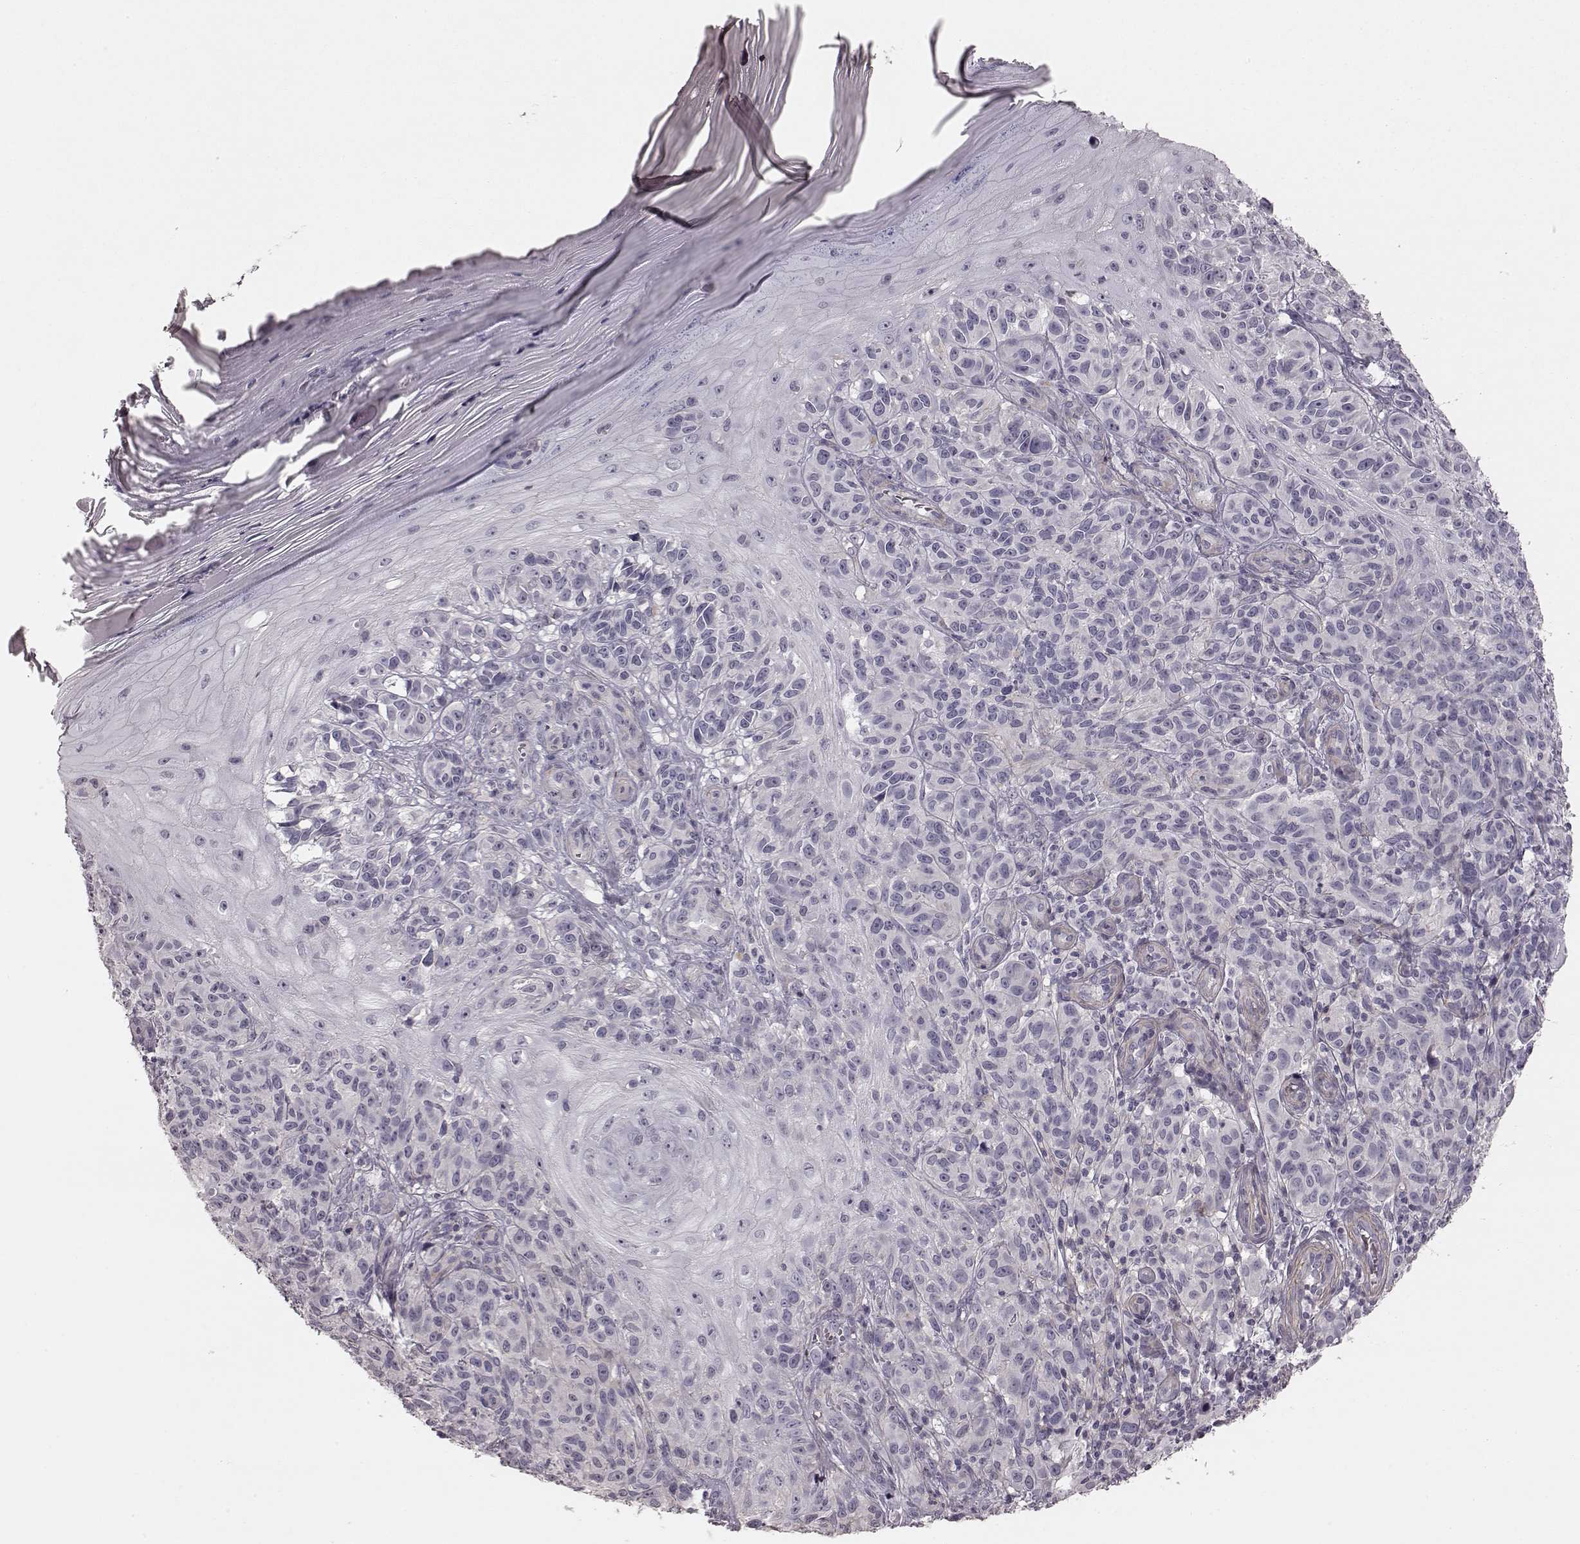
{"staining": {"intensity": "negative", "quantity": "none", "location": "none"}, "tissue": "melanoma", "cell_type": "Tumor cells", "image_type": "cancer", "snomed": [{"axis": "morphology", "description": "Malignant melanoma, NOS"}, {"axis": "topography", "description": "Skin"}], "caption": "The image demonstrates no significant staining in tumor cells of melanoma. (DAB IHC, high magnification).", "gene": "PRLHR", "patient": {"sex": "female", "age": 53}}